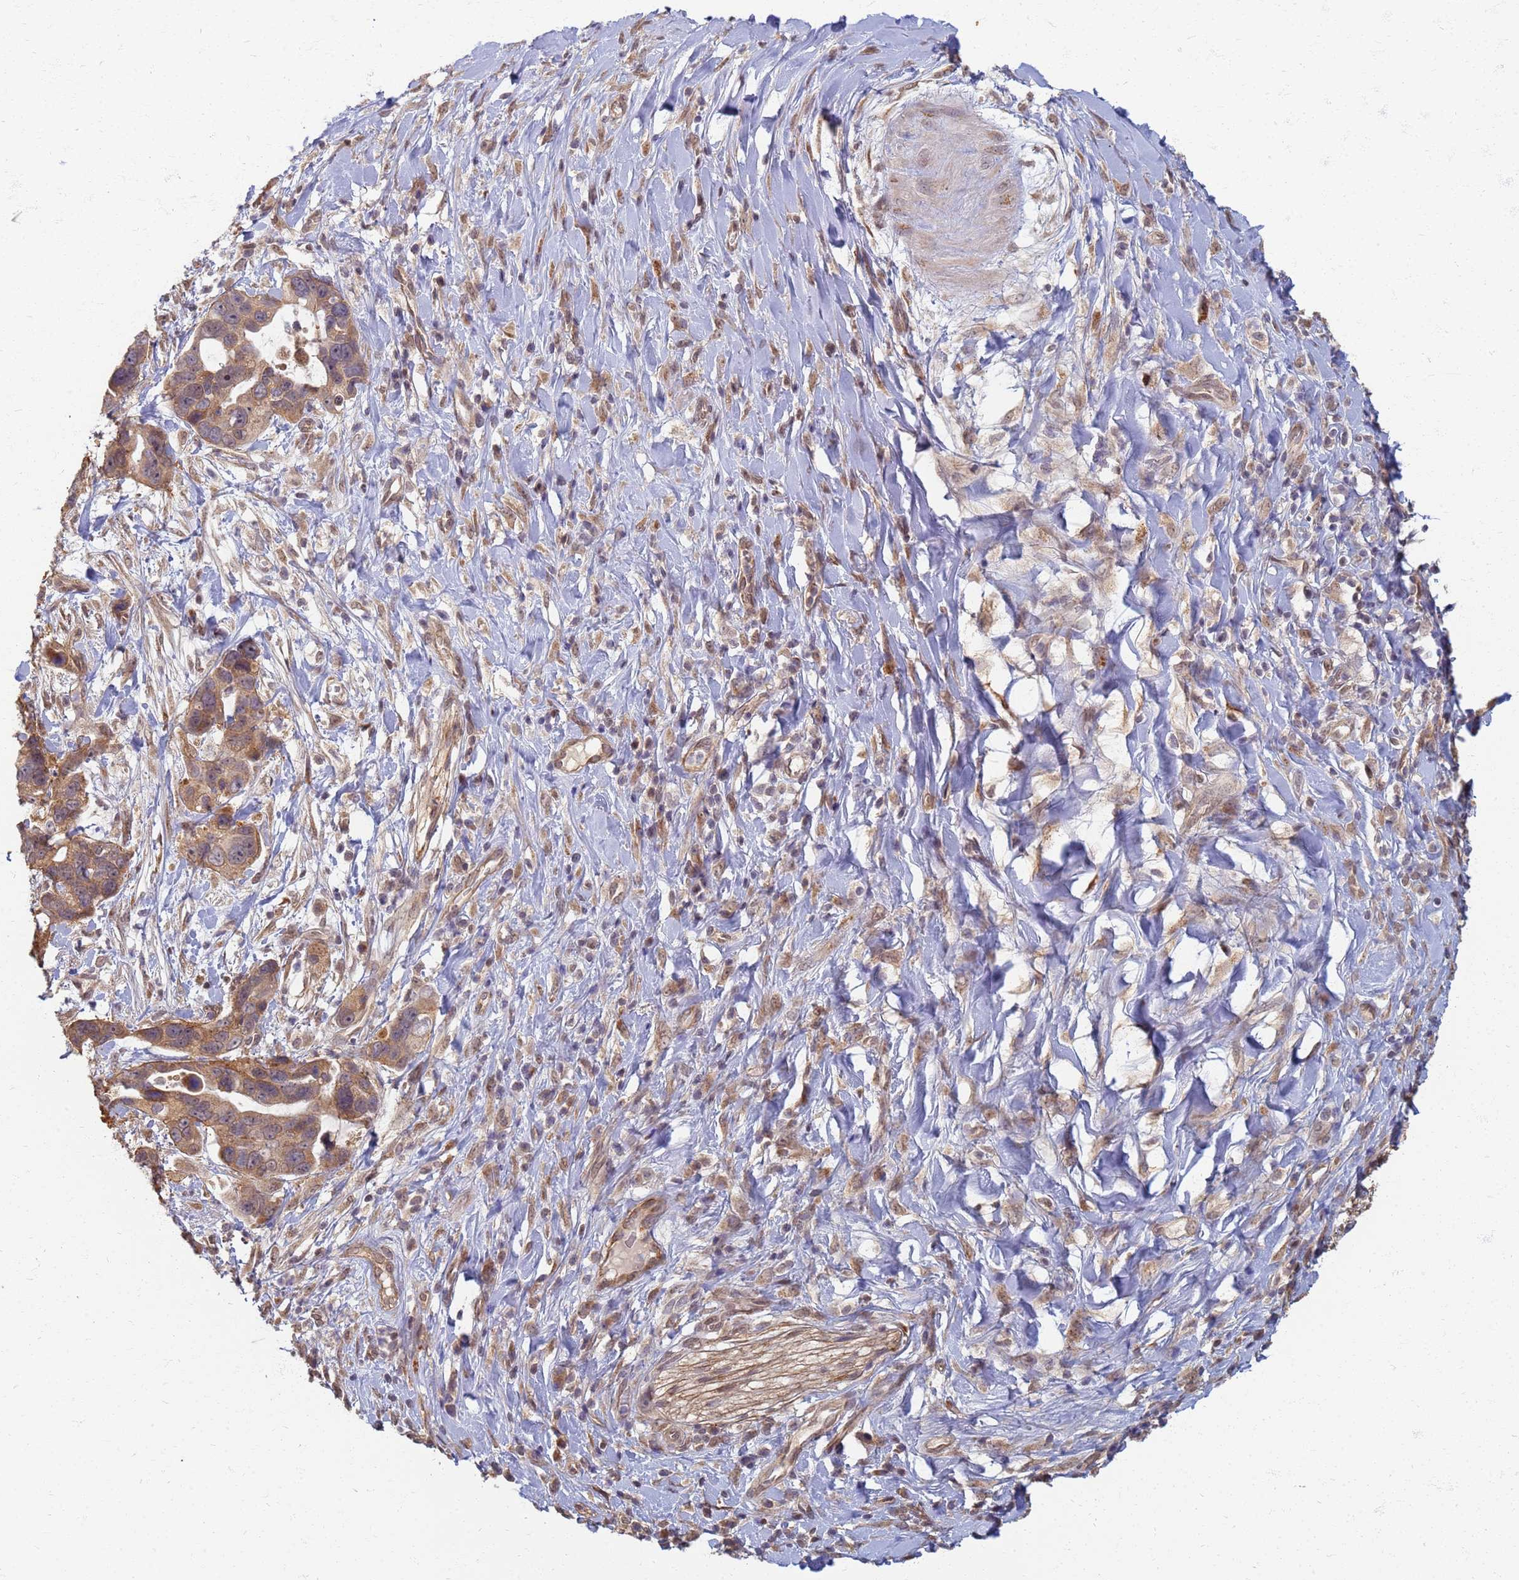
{"staining": {"intensity": "moderate", "quantity": ">75%", "location": "cytoplasmic/membranous"}, "tissue": "pancreatic cancer", "cell_type": "Tumor cells", "image_type": "cancer", "snomed": [{"axis": "morphology", "description": "Normal tissue, NOS"}, {"axis": "morphology", "description": "Adenocarcinoma, NOS"}, {"axis": "topography", "description": "Lymph node"}, {"axis": "topography", "description": "Pancreas"}], "caption": "Brown immunohistochemical staining in human pancreatic cancer (adenocarcinoma) displays moderate cytoplasmic/membranous expression in about >75% of tumor cells.", "gene": "ITGB4", "patient": {"sex": "female", "age": 67}}